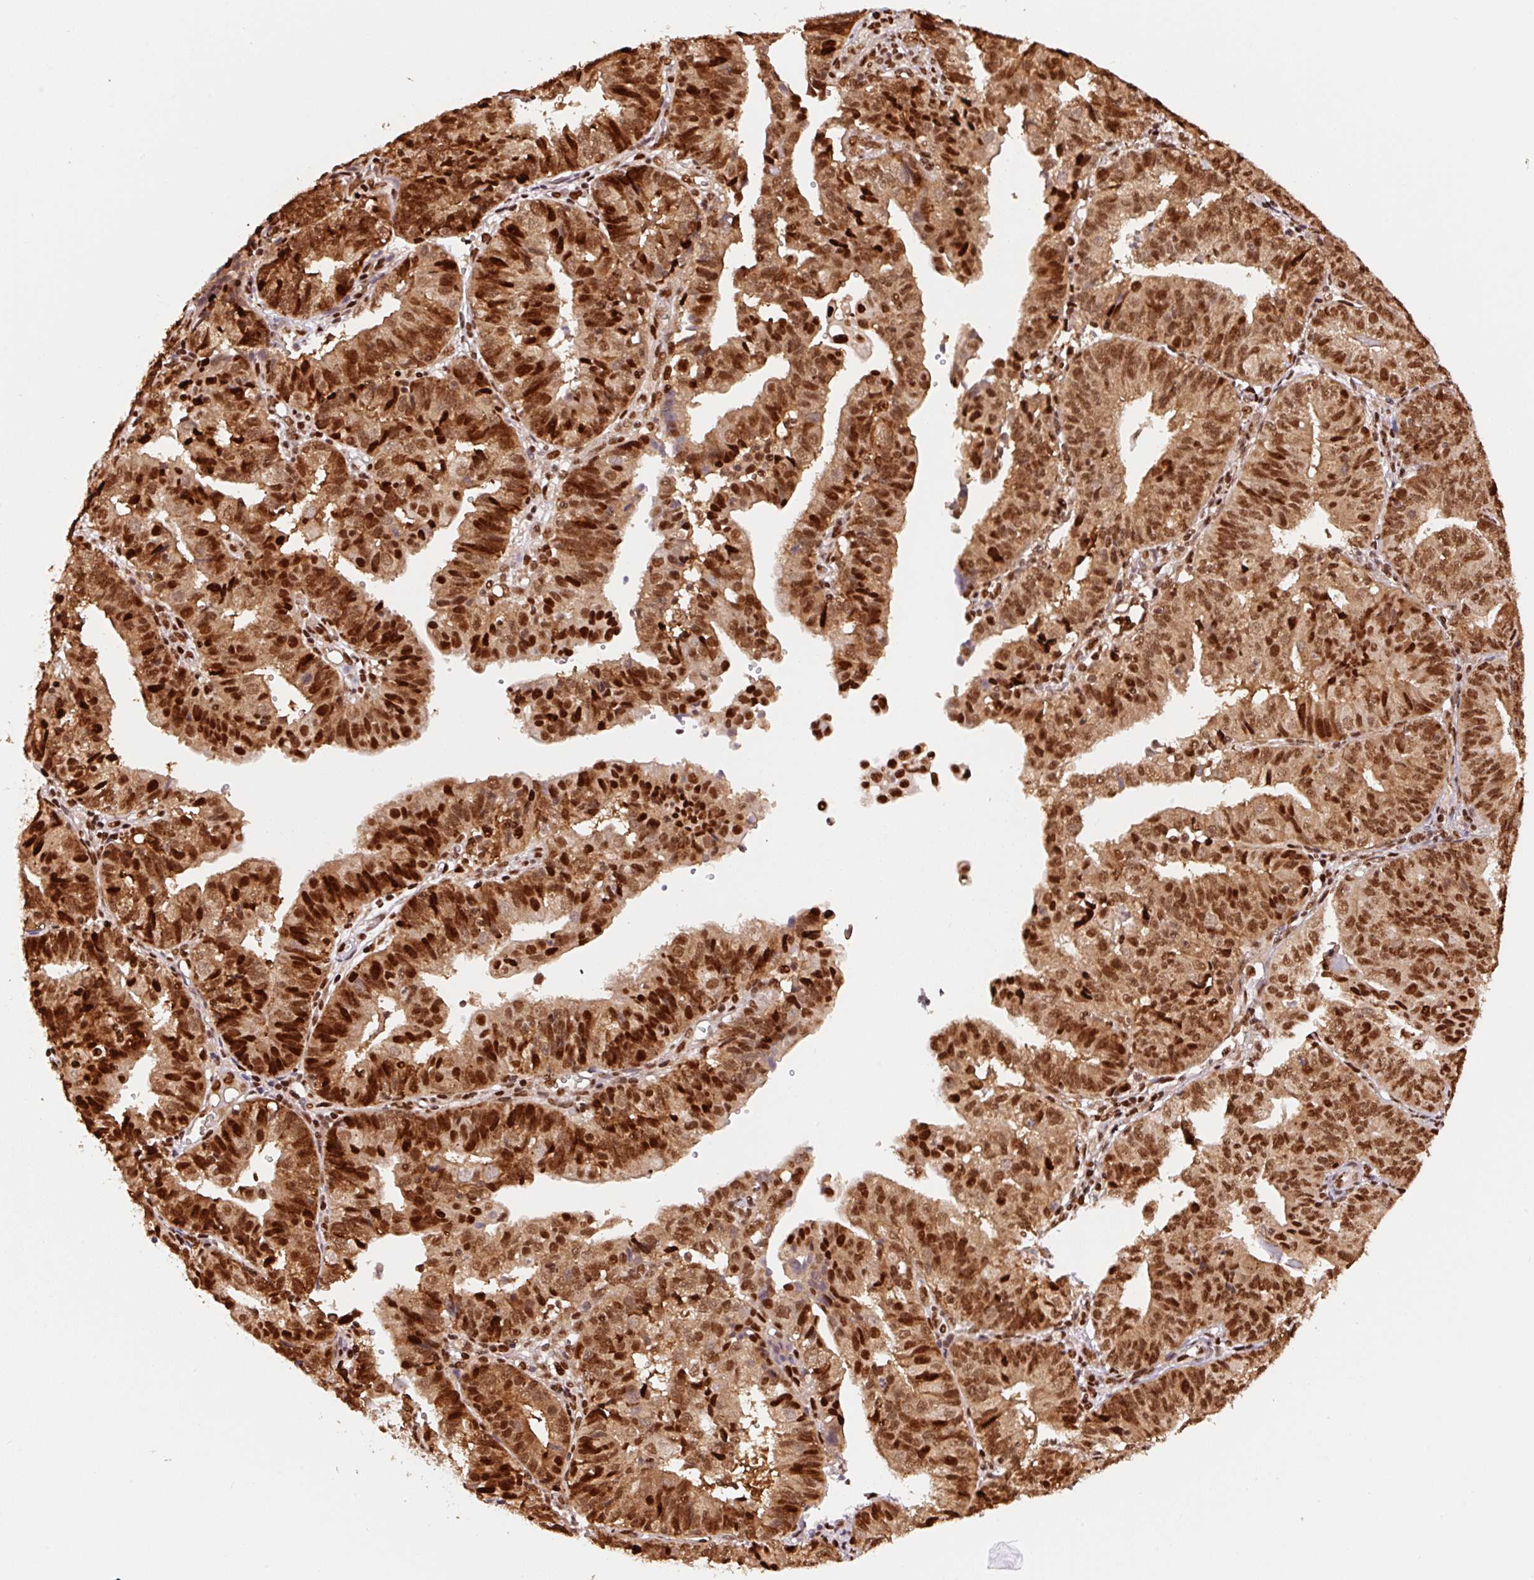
{"staining": {"intensity": "strong", "quantity": ">75%", "location": "cytoplasmic/membranous,nuclear"}, "tissue": "endometrial cancer", "cell_type": "Tumor cells", "image_type": "cancer", "snomed": [{"axis": "morphology", "description": "Adenocarcinoma, NOS"}, {"axis": "topography", "description": "Endometrium"}], "caption": "This image reveals adenocarcinoma (endometrial) stained with immunohistochemistry (IHC) to label a protein in brown. The cytoplasmic/membranous and nuclear of tumor cells show strong positivity for the protein. Nuclei are counter-stained blue.", "gene": "GPR139", "patient": {"sex": "female", "age": 56}}